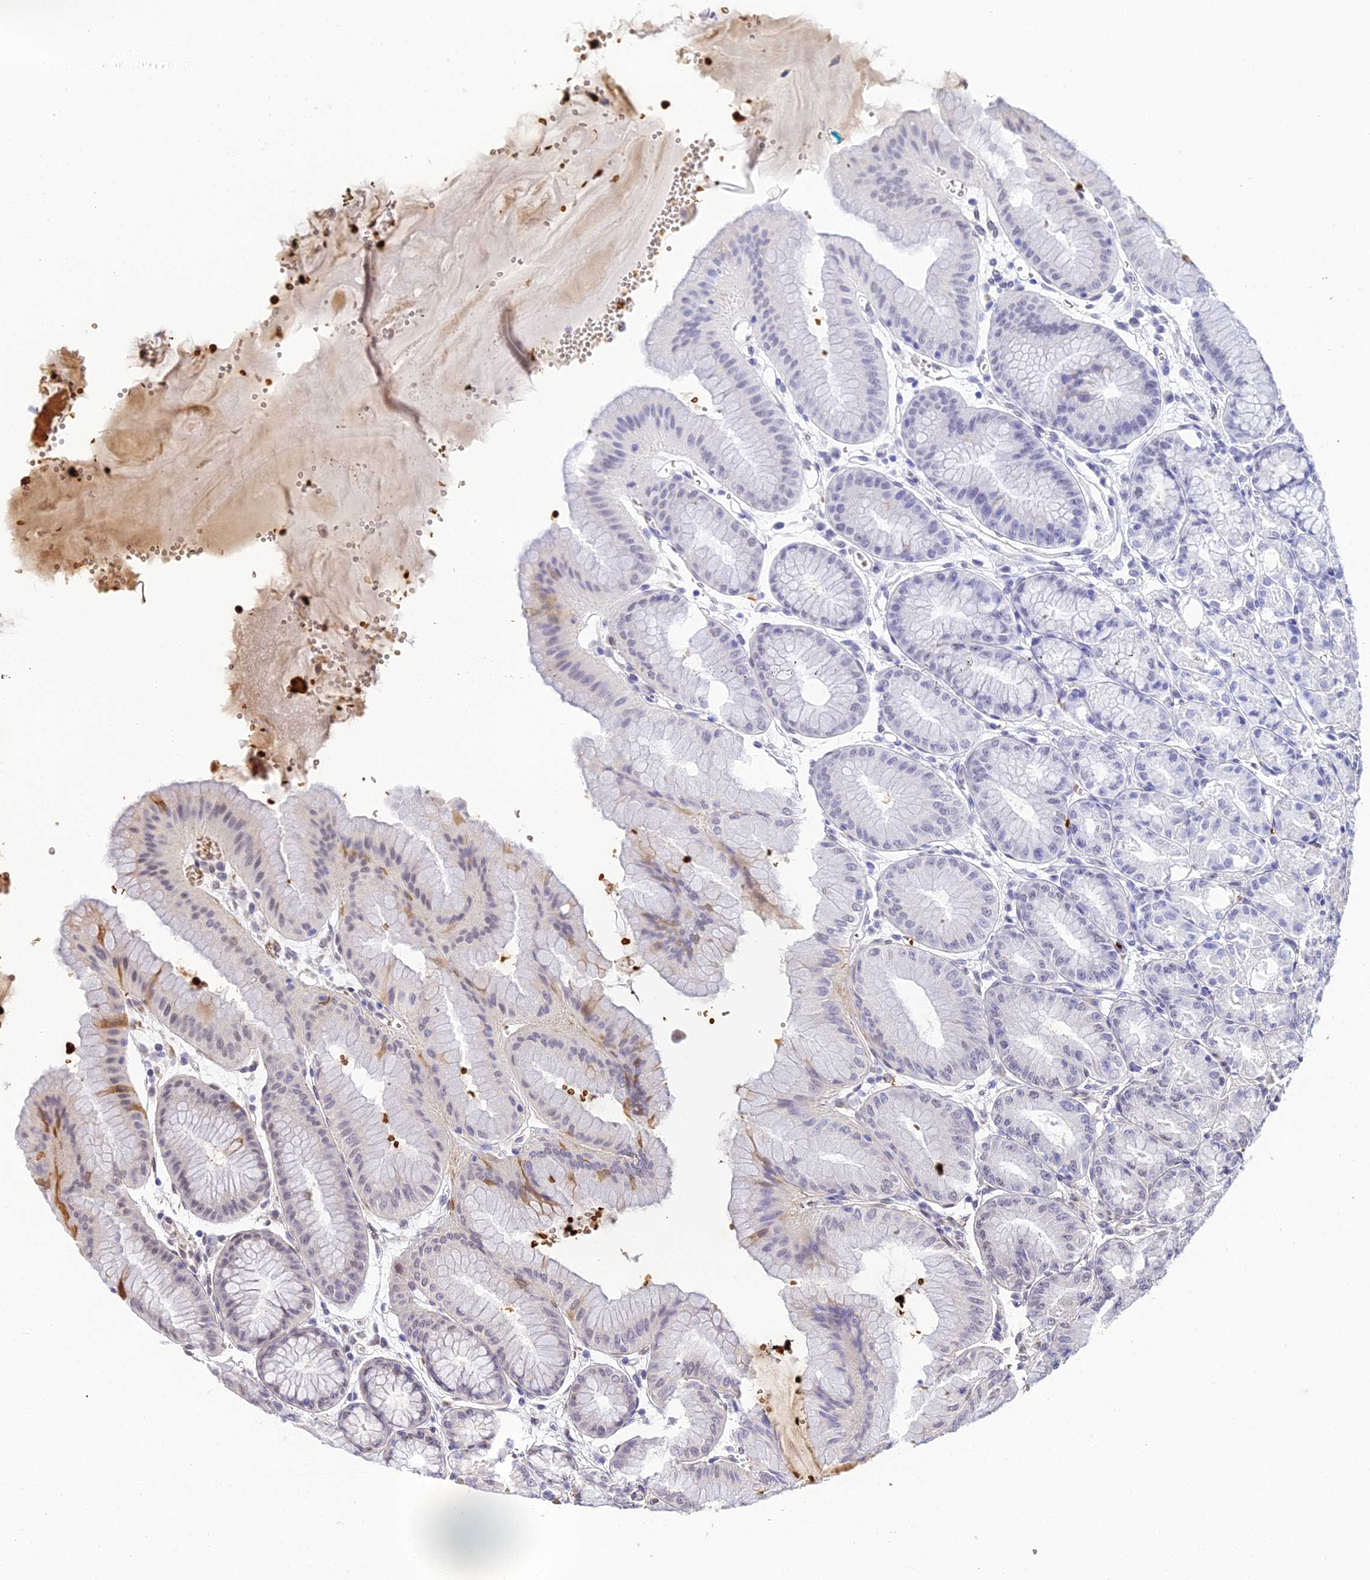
{"staining": {"intensity": "weak", "quantity": "25%-75%", "location": "cytoplasmic/membranous,nuclear"}, "tissue": "stomach", "cell_type": "Glandular cells", "image_type": "normal", "snomed": [{"axis": "morphology", "description": "Normal tissue, NOS"}, {"axis": "topography", "description": "Stomach, lower"}], "caption": "Immunohistochemical staining of unremarkable human stomach displays low levels of weak cytoplasmic/membranous,nuclear staining in about 25%-75% of glandular cells.", "gene": "BCL9", "patient": {"sex": "male", "age": 71}}